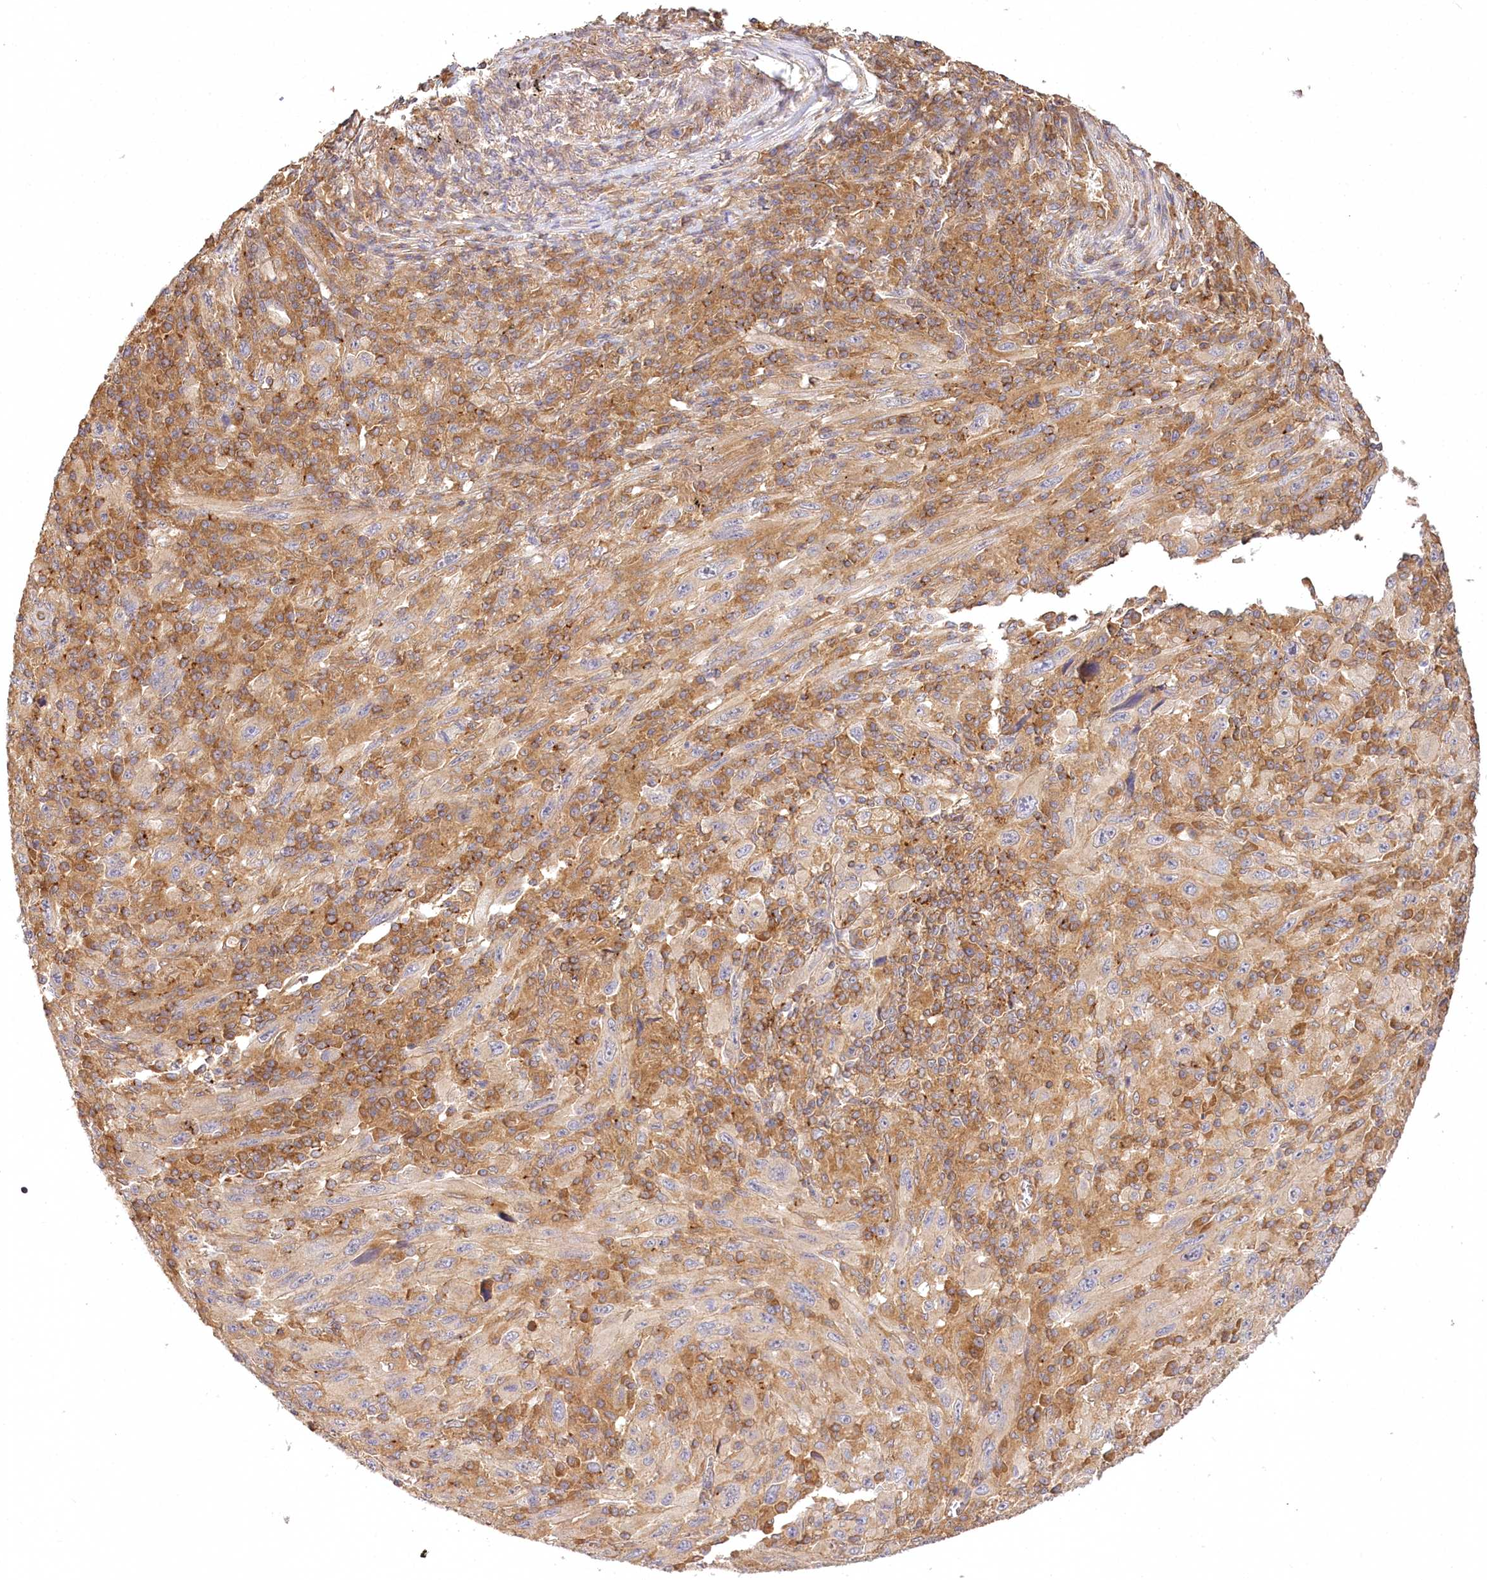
{"staining": {"intensity": "moderate", "quantity": ">75%", "location": "cytoplasmic/membranous"}, "tissue": "melanoma", "cell_type": "Tumor cells", "image_type": "cancer", "snomed": [{"axis": "morphology", "description": "Malignant melanoma, Metastatic site"}, {"axis": "topography", "description": "Skin"}], "caption": "IHC photomicrograph of melanoma stained for a protein (brown), which exhibits medium levels of moderate cytoplasmic/membranous staining in about >75% of tumor cells.", "gene": "LSS", "patient": {"sex": "female", "age": 56}}